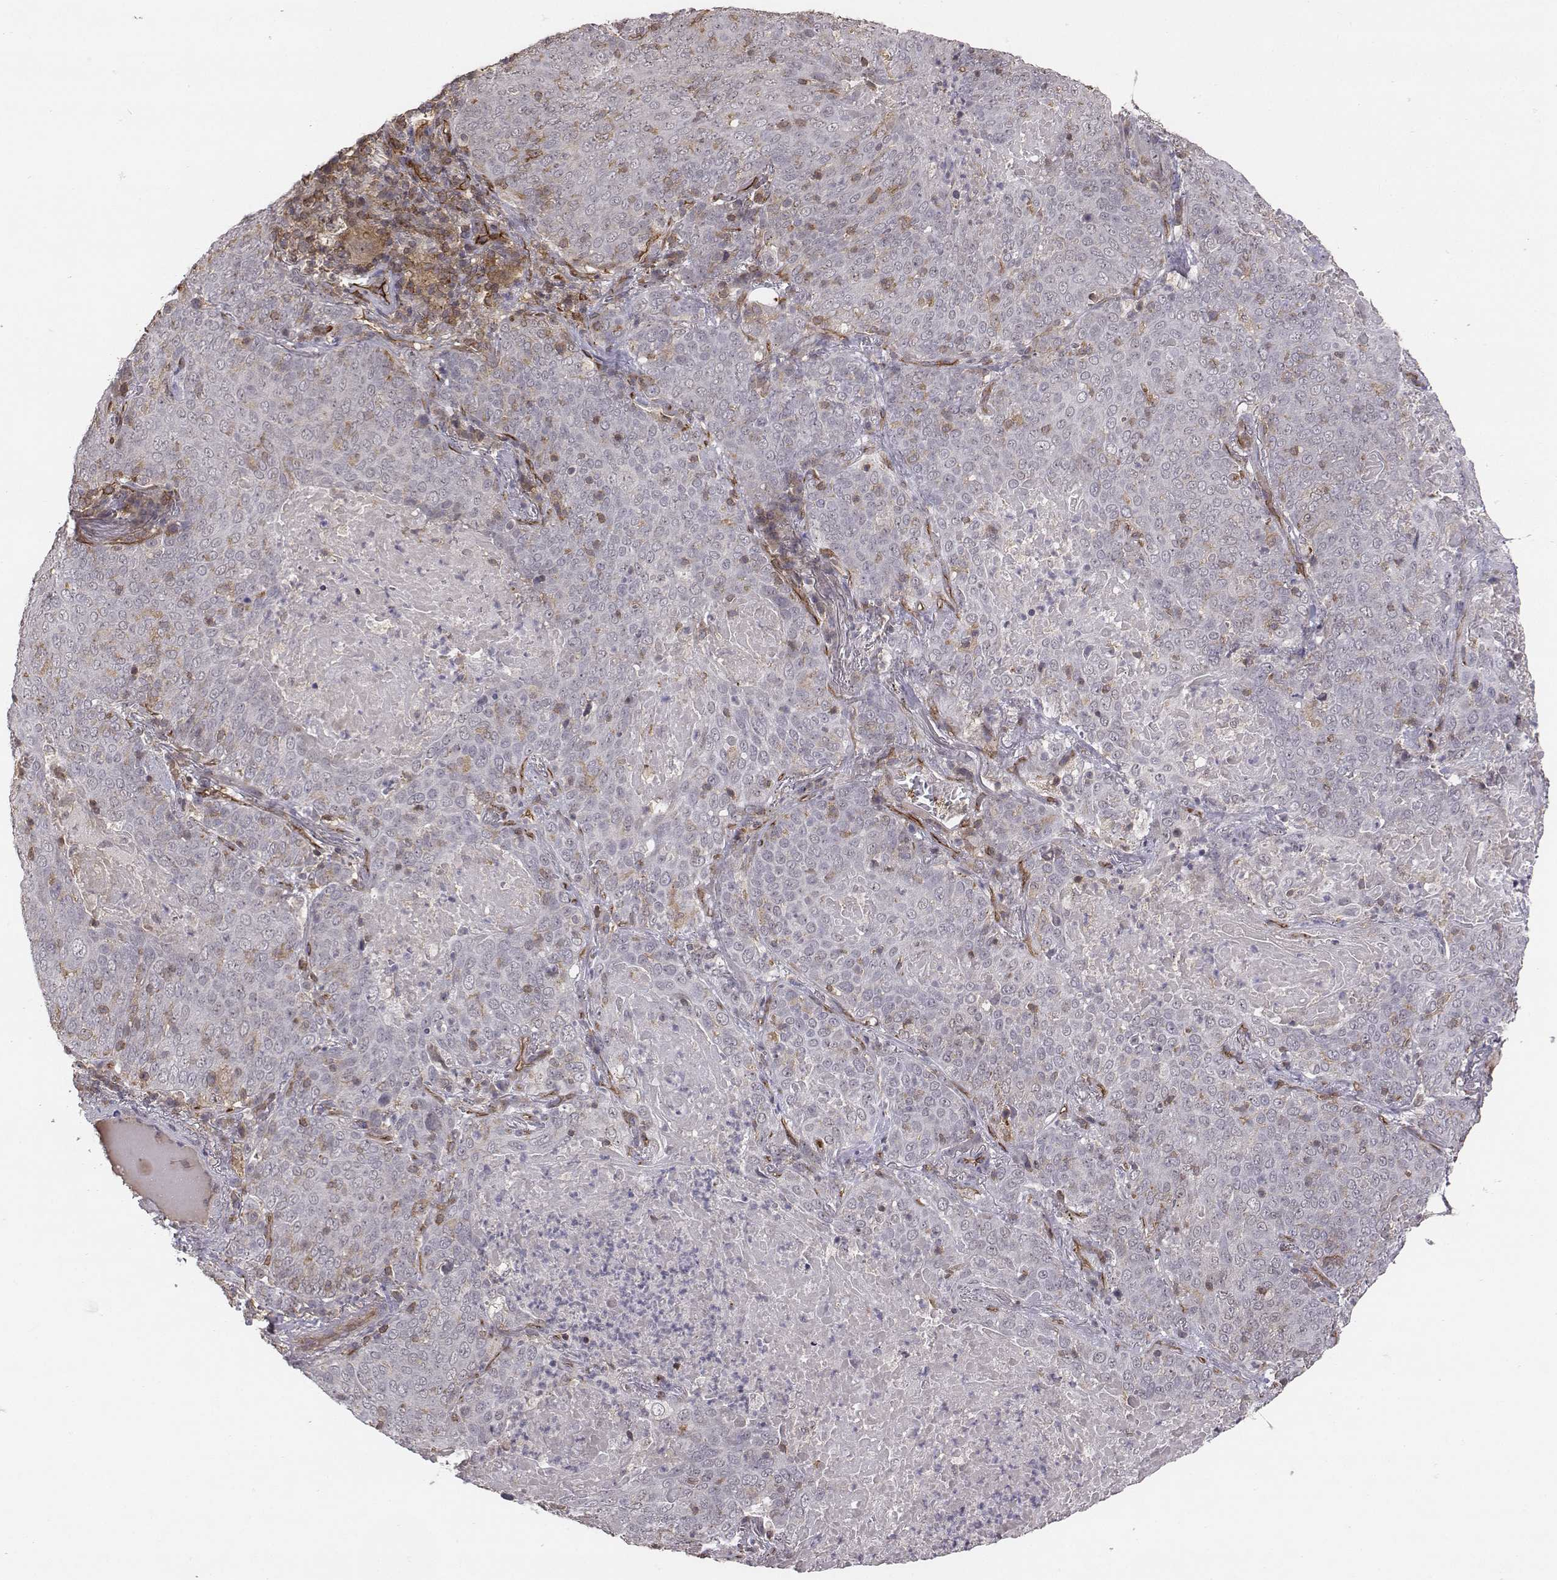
{"staining": {"intensity": "negative", "quantity": "none", "location": "none"}, "tissue": "lung cancer", "cell_type": "Tumor cells", "image_type": "cancer", "snomed": [{"axis": "morphology", "description": "Squamous cell carcinoma, NOS"}, {"axis": "topography", "description": "Lung"}], "caption": "A high-resolution histopathology image shows immunohistochemistry (IHC) staining of lung squamous cell carcinoma, which exhibits no significant expression in tumor cells.", "gene": "PTPRG", "patient": {"sex": "male", "age": 82}}